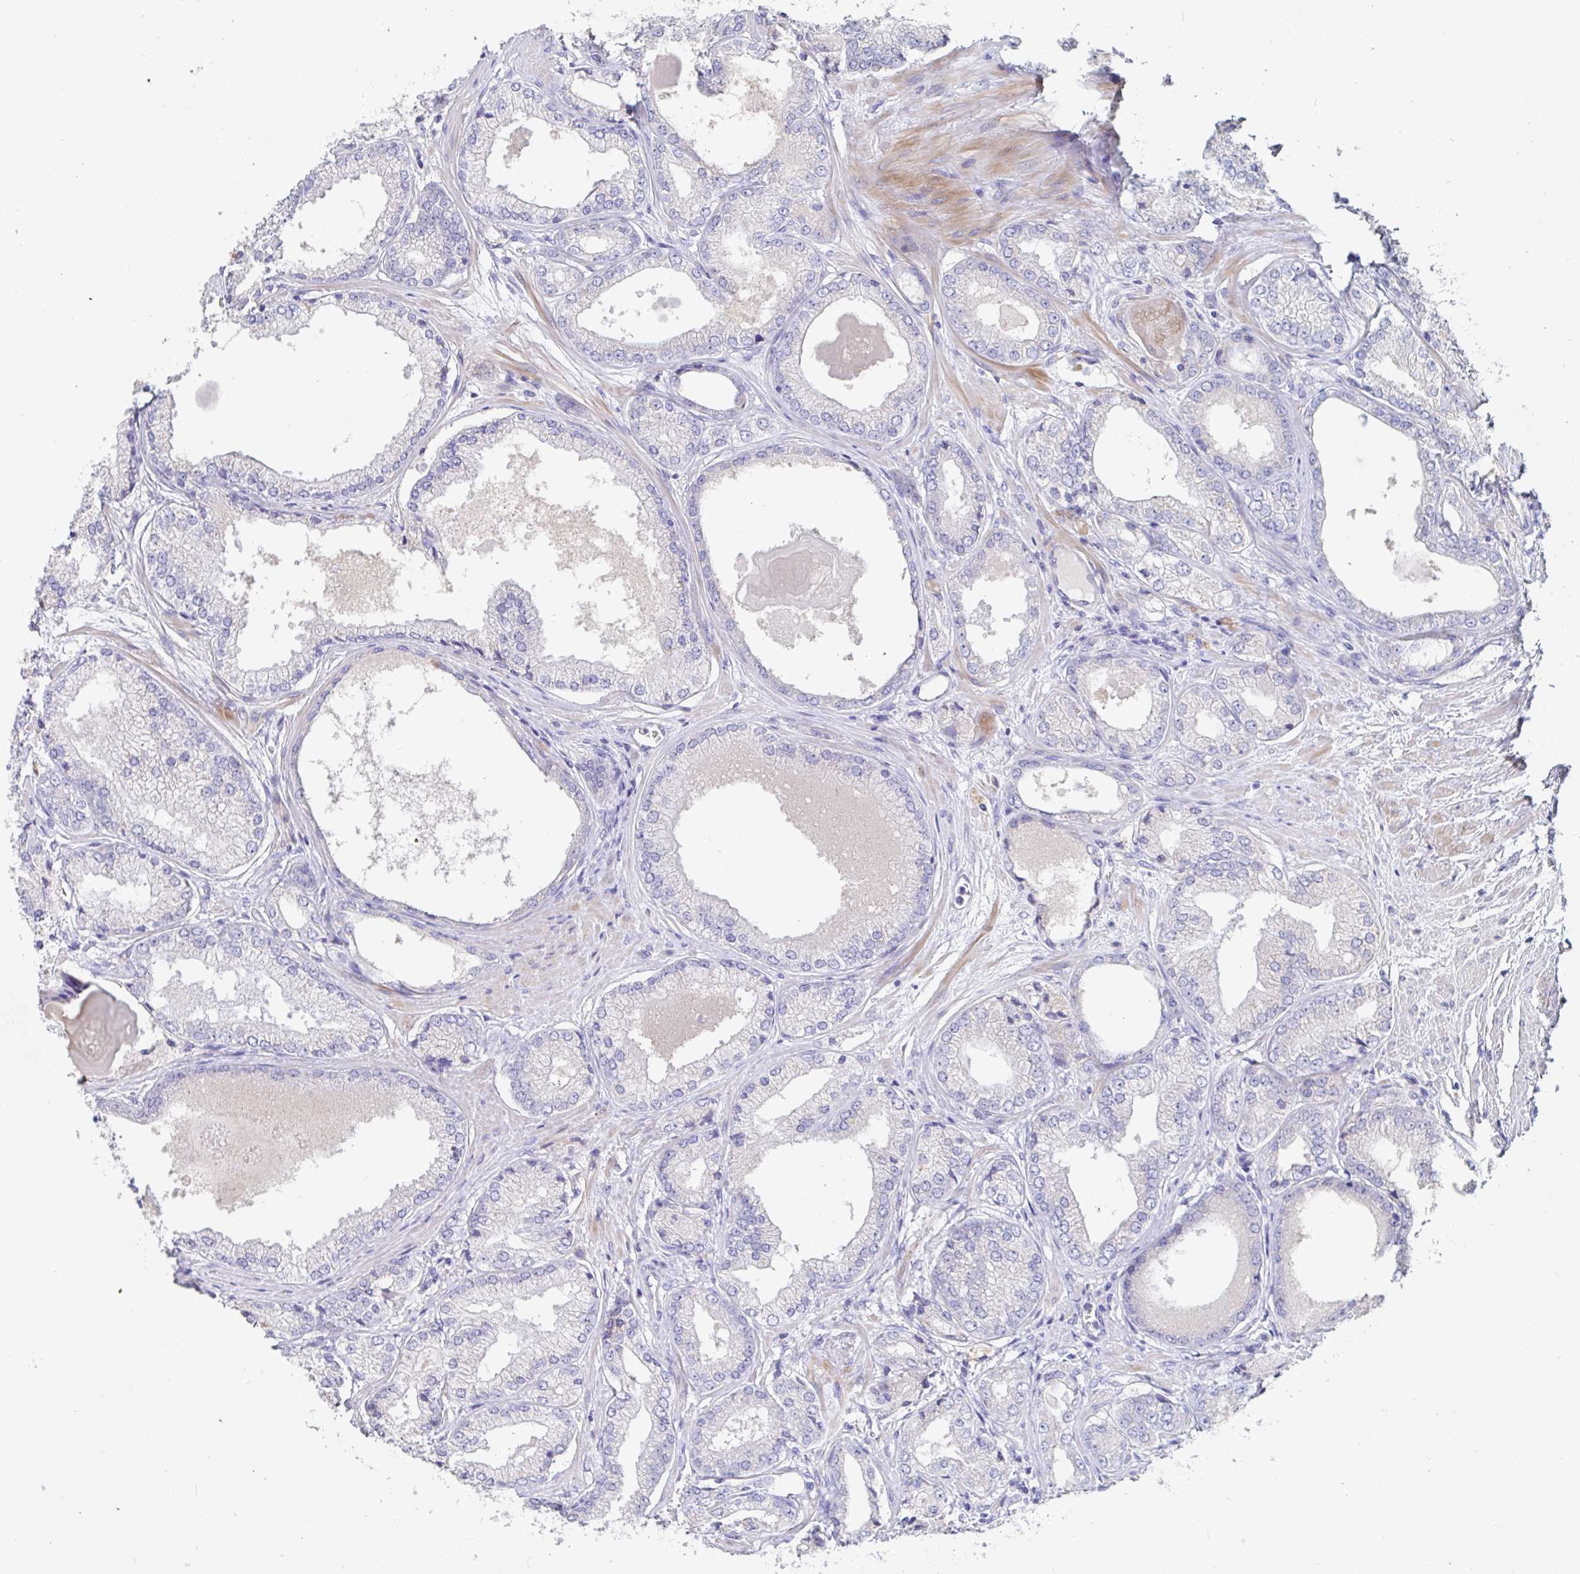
{"staining": {"intensity": "negative", "quantity": "none", "location": "none"}, "tissue": "prostate cancer", "cell_type": "Tumor cells", "image_type": "cancer", "snomed": [{"axis": "morphology", "description": "Adenocarcinoma, NOS"}, {"axis": "morphology", "description": "Adenocarcinoma, Low grade"}, {"axis": "topography", "description": "Prostate"}], "caption": "An IHC micrograph of prostate cancer is shown. There is no staining in tumor cells of prostate cancer.", "gene": "ZNF561", "patient": {"sex": "male", "age": 68}}